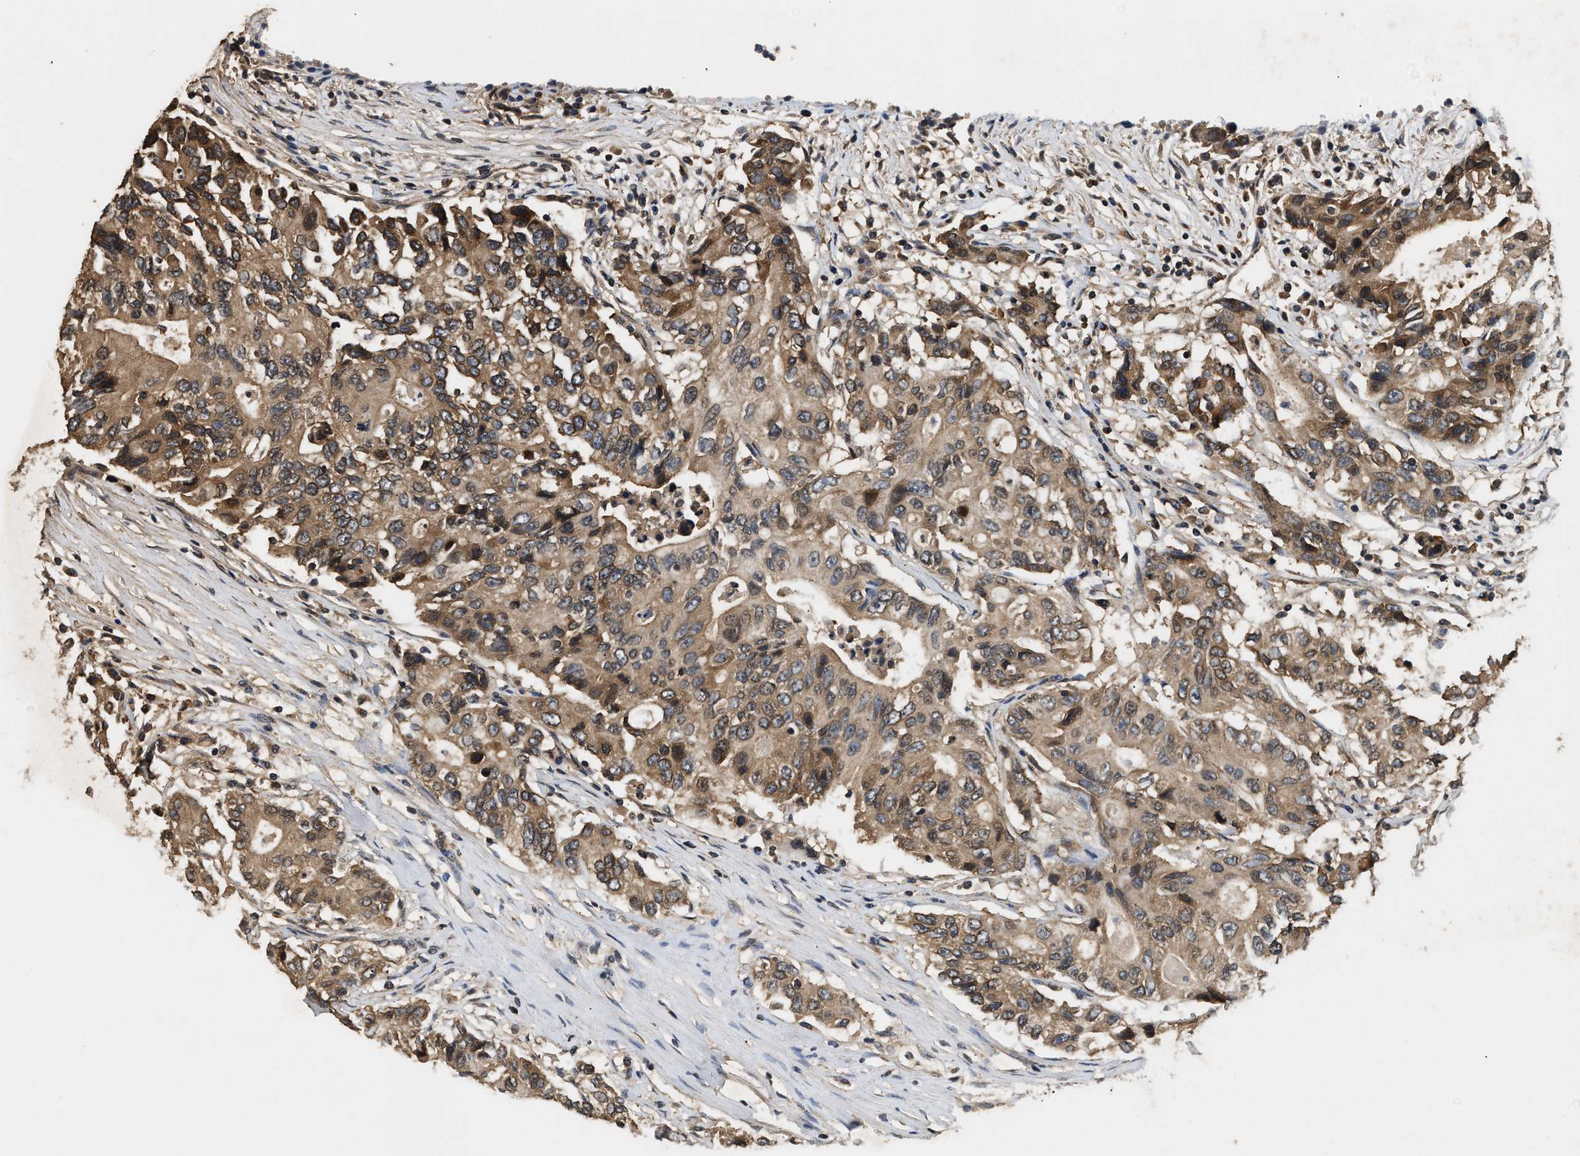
{"staining": {"intensity": "moderate", "quantity": ">75%", "location": "cytoplasmic/membranous"}, "tissue": "colorectal cancer", "cell_type": "Tumor cells", "image_type": "cancer", "snomed": [{"axis": "morphology", "description": "Adenocarcinoma, NOS"}, {"axis": "topography", "description": "Colon"}], "caption": "A histopathology image of adenocarcinoma (colorectal) stained for a protein shows moderate cytoplasmic/membranous brown staining in tumor cells.", "gene": "DNAJC2", "patient": {"sex": "female", "age": 77}}